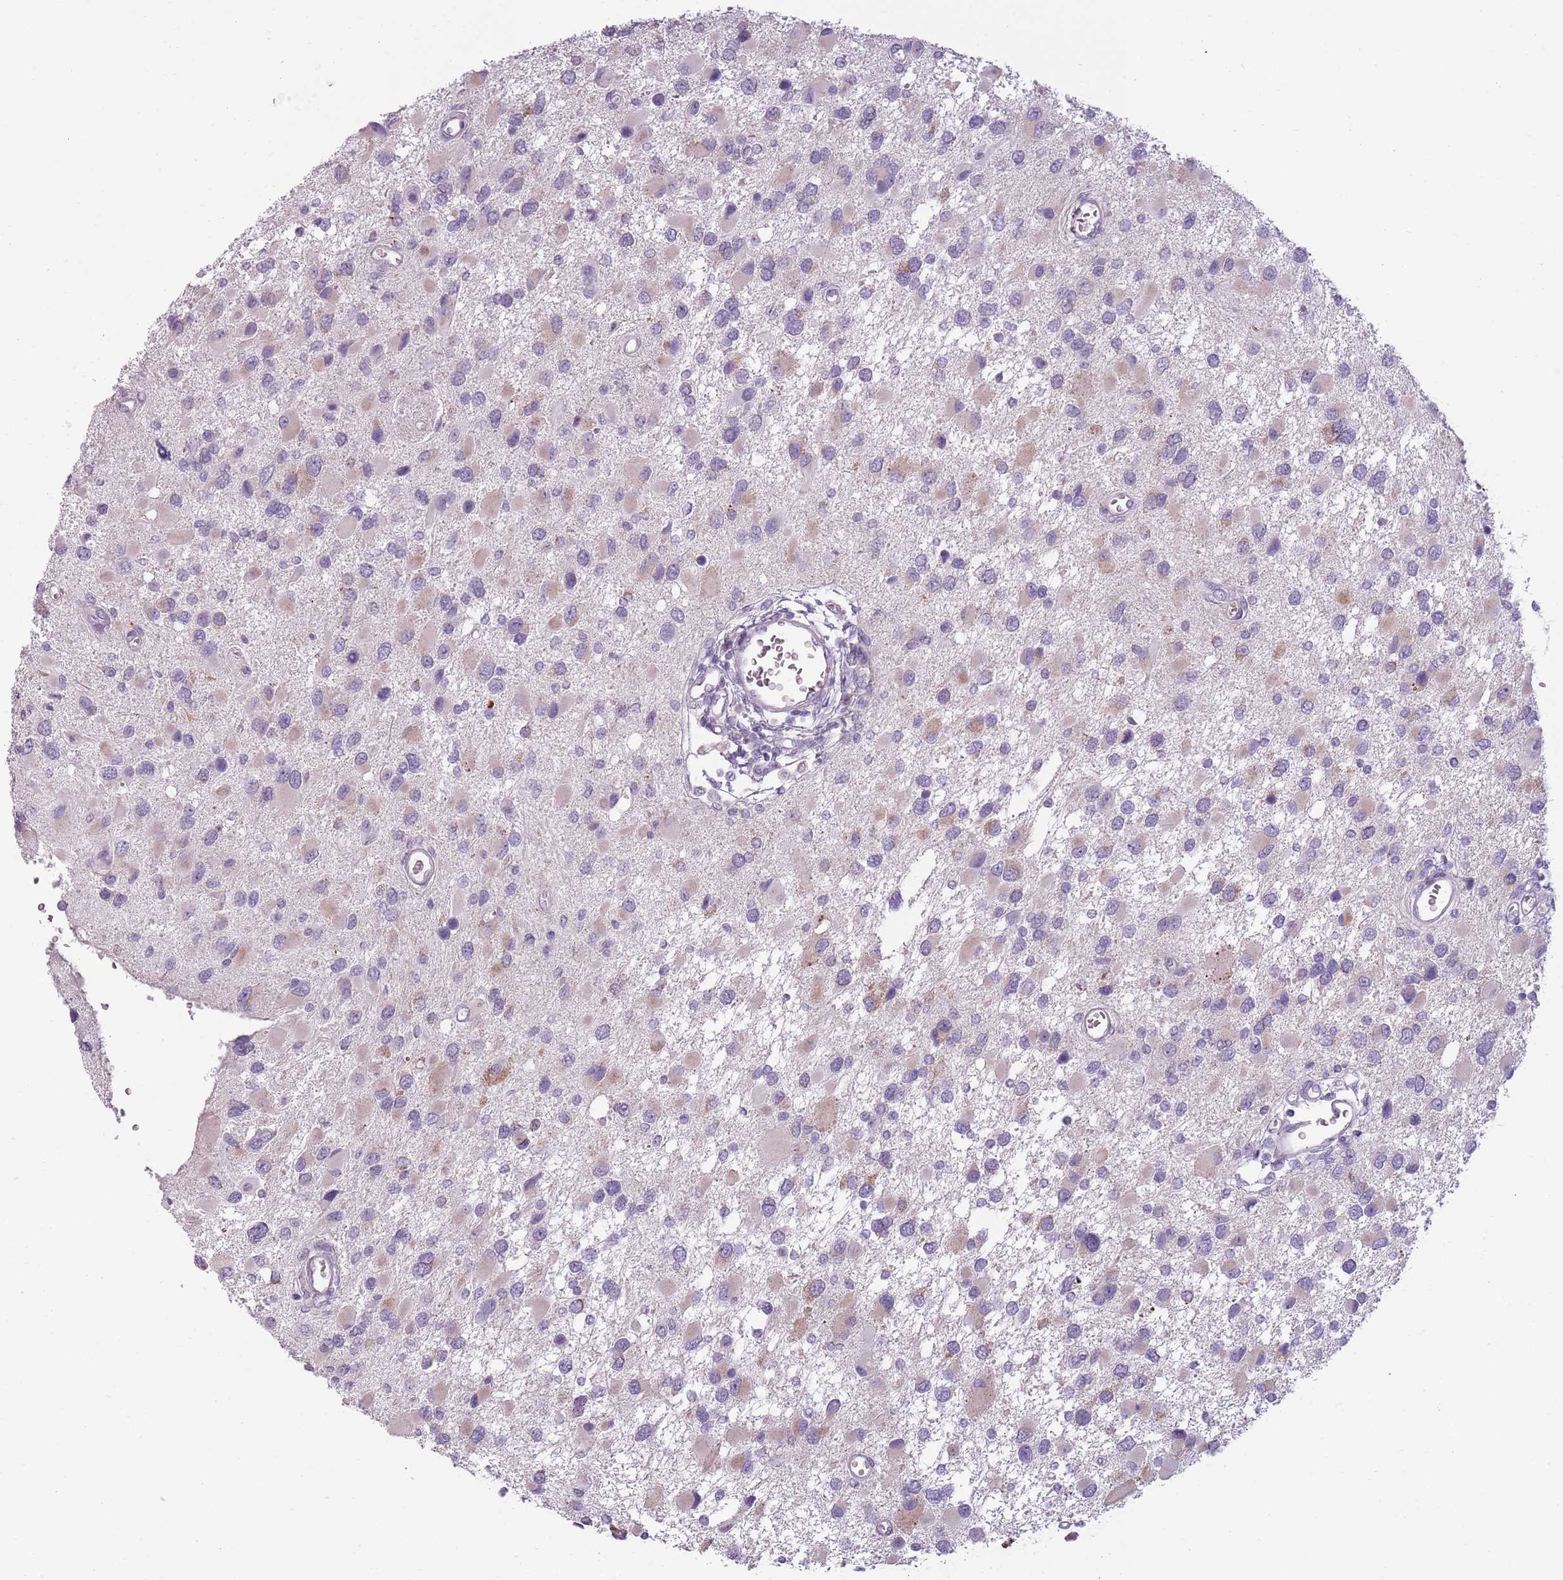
{"staining": {"intensity": "weak", "quantity": "<25%", "location": "cytoplasmic/membranous"}, "tissue": "glioma", "cell_type": "Tumor cells", "image_type": "cancer", "snomed": [{"axis": "morphology", "description": "Glioma, malignant, High grade"}, {"axis": "topography", "description": "Brain"}], "caption": "This is an immunohistochemistry (IHC) histopathology image of human glioma. There is no expression in tumor cells.", "gene": "MEGF8", "patient": {"sex": "male", "age": 53}}